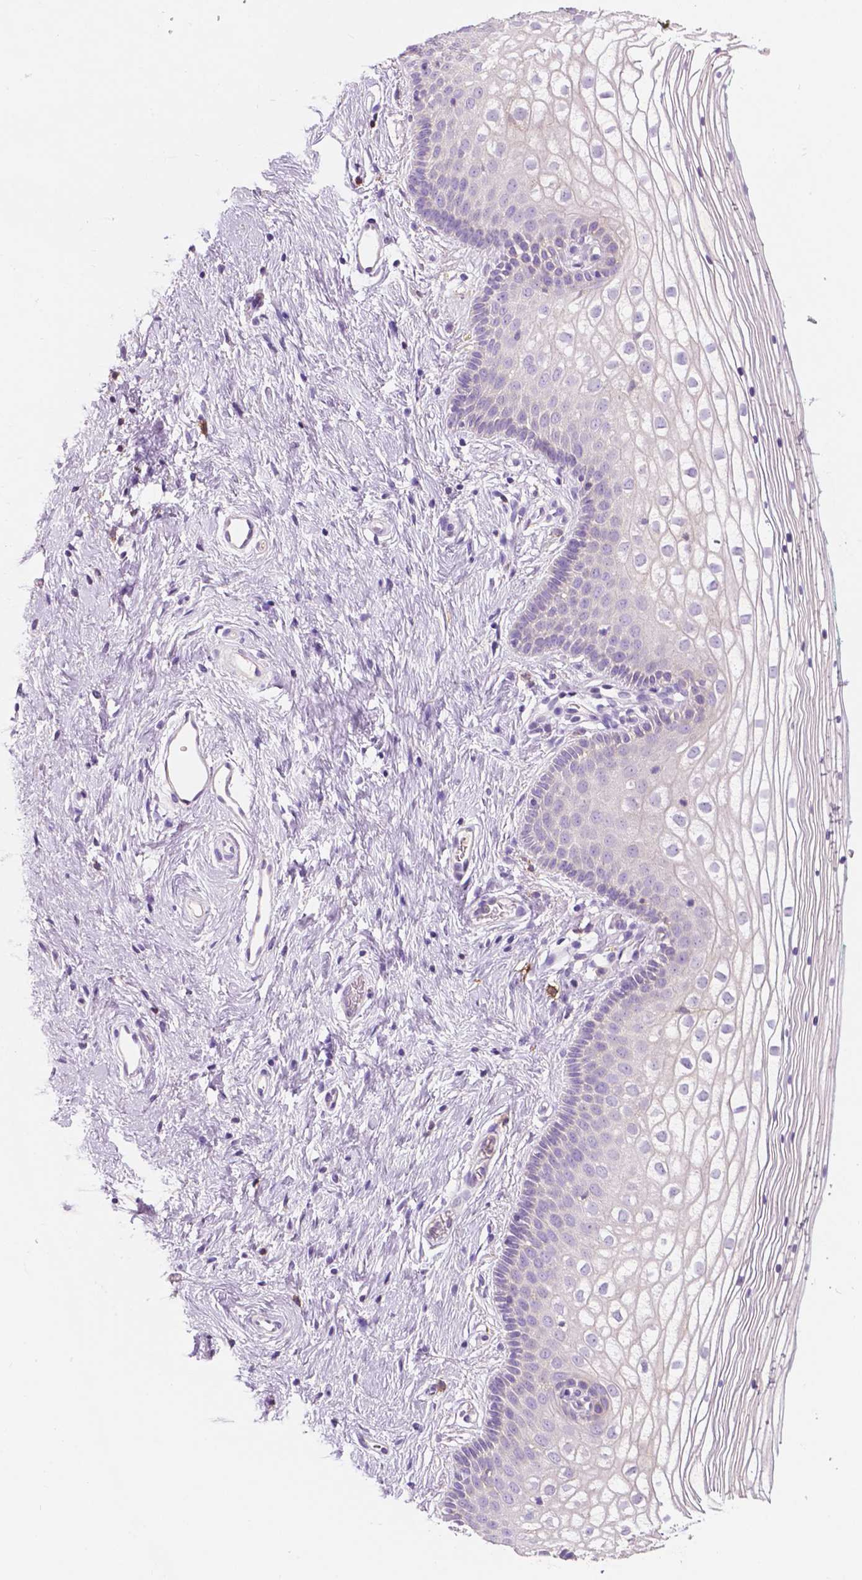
{"staining": {"intensity": "negative", "quantity": "none", "location": "none"}, "tissue": "vagina", "cell_type": "Squamous epithelial cells", "image_type": "normal", "snomed": [{"axis": "morphology", "description": "Normal tissue, NOS"}, {"axis": "topography", "description": "Vagina"}], "caption": "Immunohistochemical staining of normal vagina demonstrates no significant positivity in squamous epithelial cells. The staining was performed using DAB to visualize the protein expression in brown, while the nuclei were stained in blue with hematoxylin (Magnification: 20x).", "gene": "SEMA4A", "patient": {"sex": "female", "age": 36}}